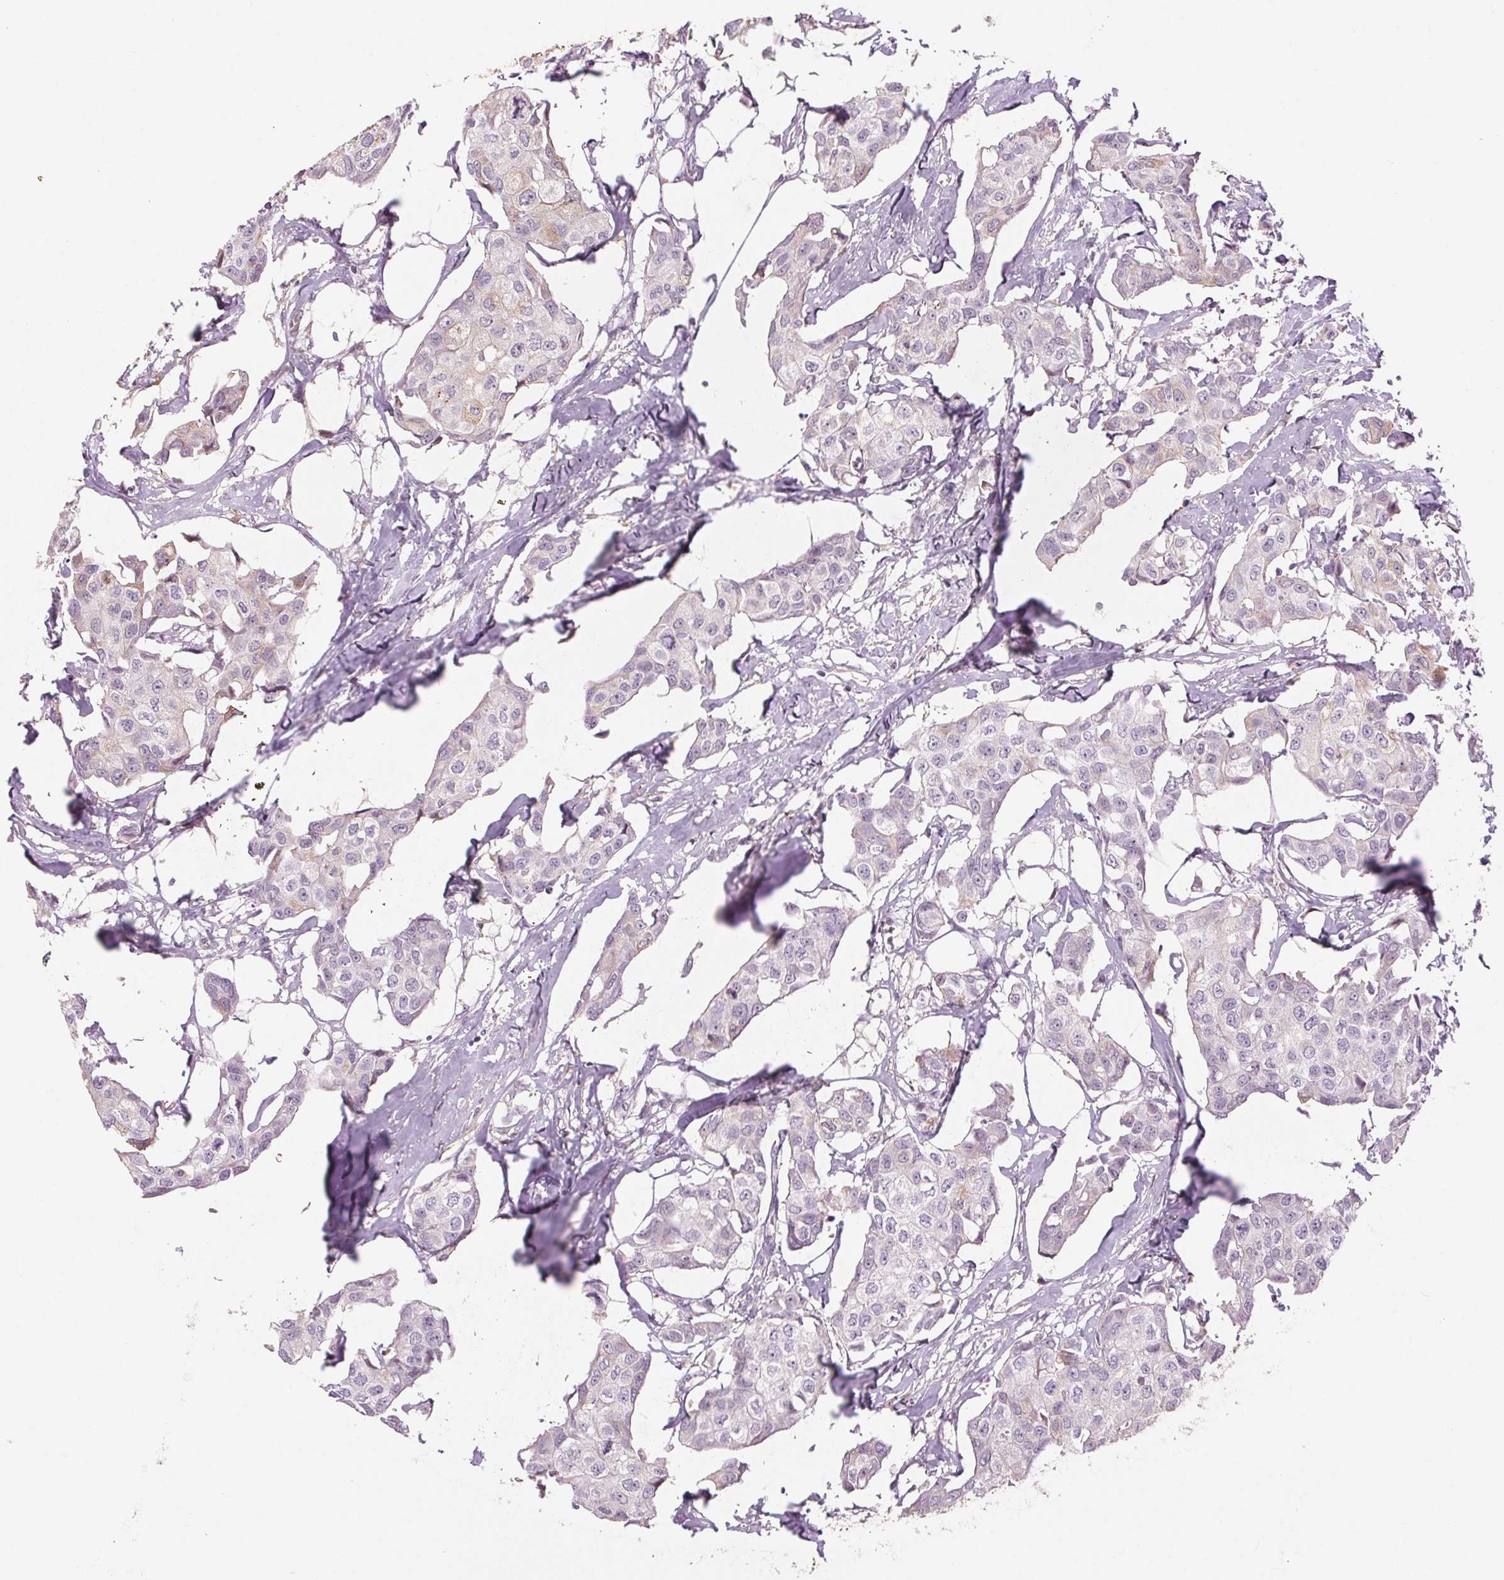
{"staining": {"intensity": "negative", "quantity": "none", "location": "none"}, "tissue": "breast cancer", "cell_type": "Tumor cells", "image_type": "cancer", "snomed": [{"axis": "morphology", "description": "Duct carcinoma"}, {"axis": "topography", "description": "Breast"}], "caption": "Protein analysis of breast cancer (infiltrating ductal carcinoma) demonstrates no significant expression in tumor cells. (DAB IHC with hematoxylin counter stain).", "gene": "HHLA2", "patient": {"sex": "female", "age": 80}}